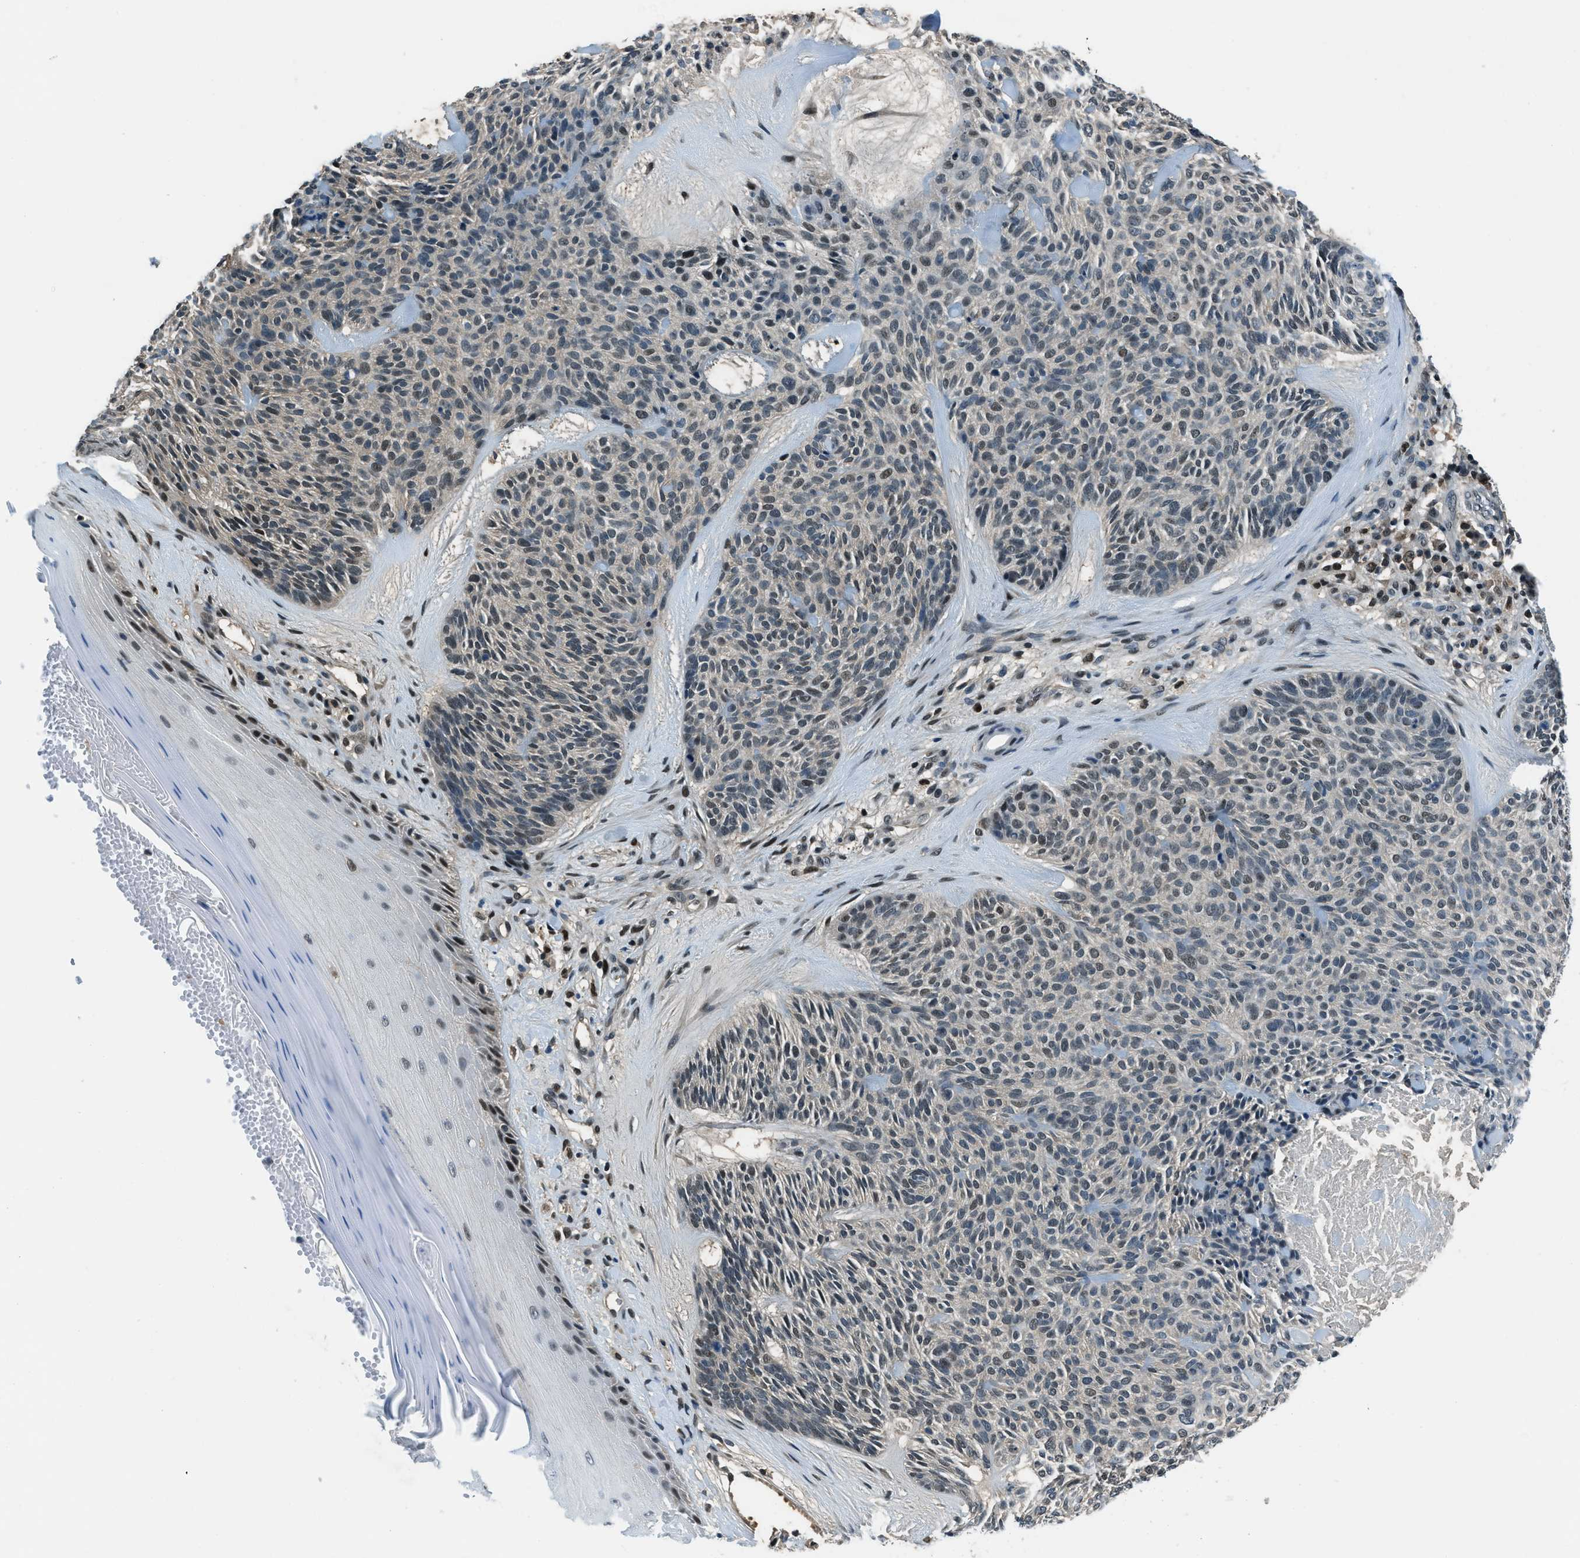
{"staining": {"intensity": "moderate", "quantity": "25%-75%", "location": "nuclear"}, "tissue": "skin cancer", "cell_type": "Tumor cells", "image_type": "cancer", "snomed": [{"axis": "morphology", "description": "Basal cell carcinoma"}, {"axis": "topography", "description": "Skin"}], "caption": "This photomicrograph exhibits skin cancer (basal cell carcinoma) stained with immunohistochemistry to label a protein in brown. The nuclear of tumor cells show moderate positivity for the protein. Nuclei are counter-stained blue.", "gene": "OGFR", "patient": {"sex": "male", "age": 55}}